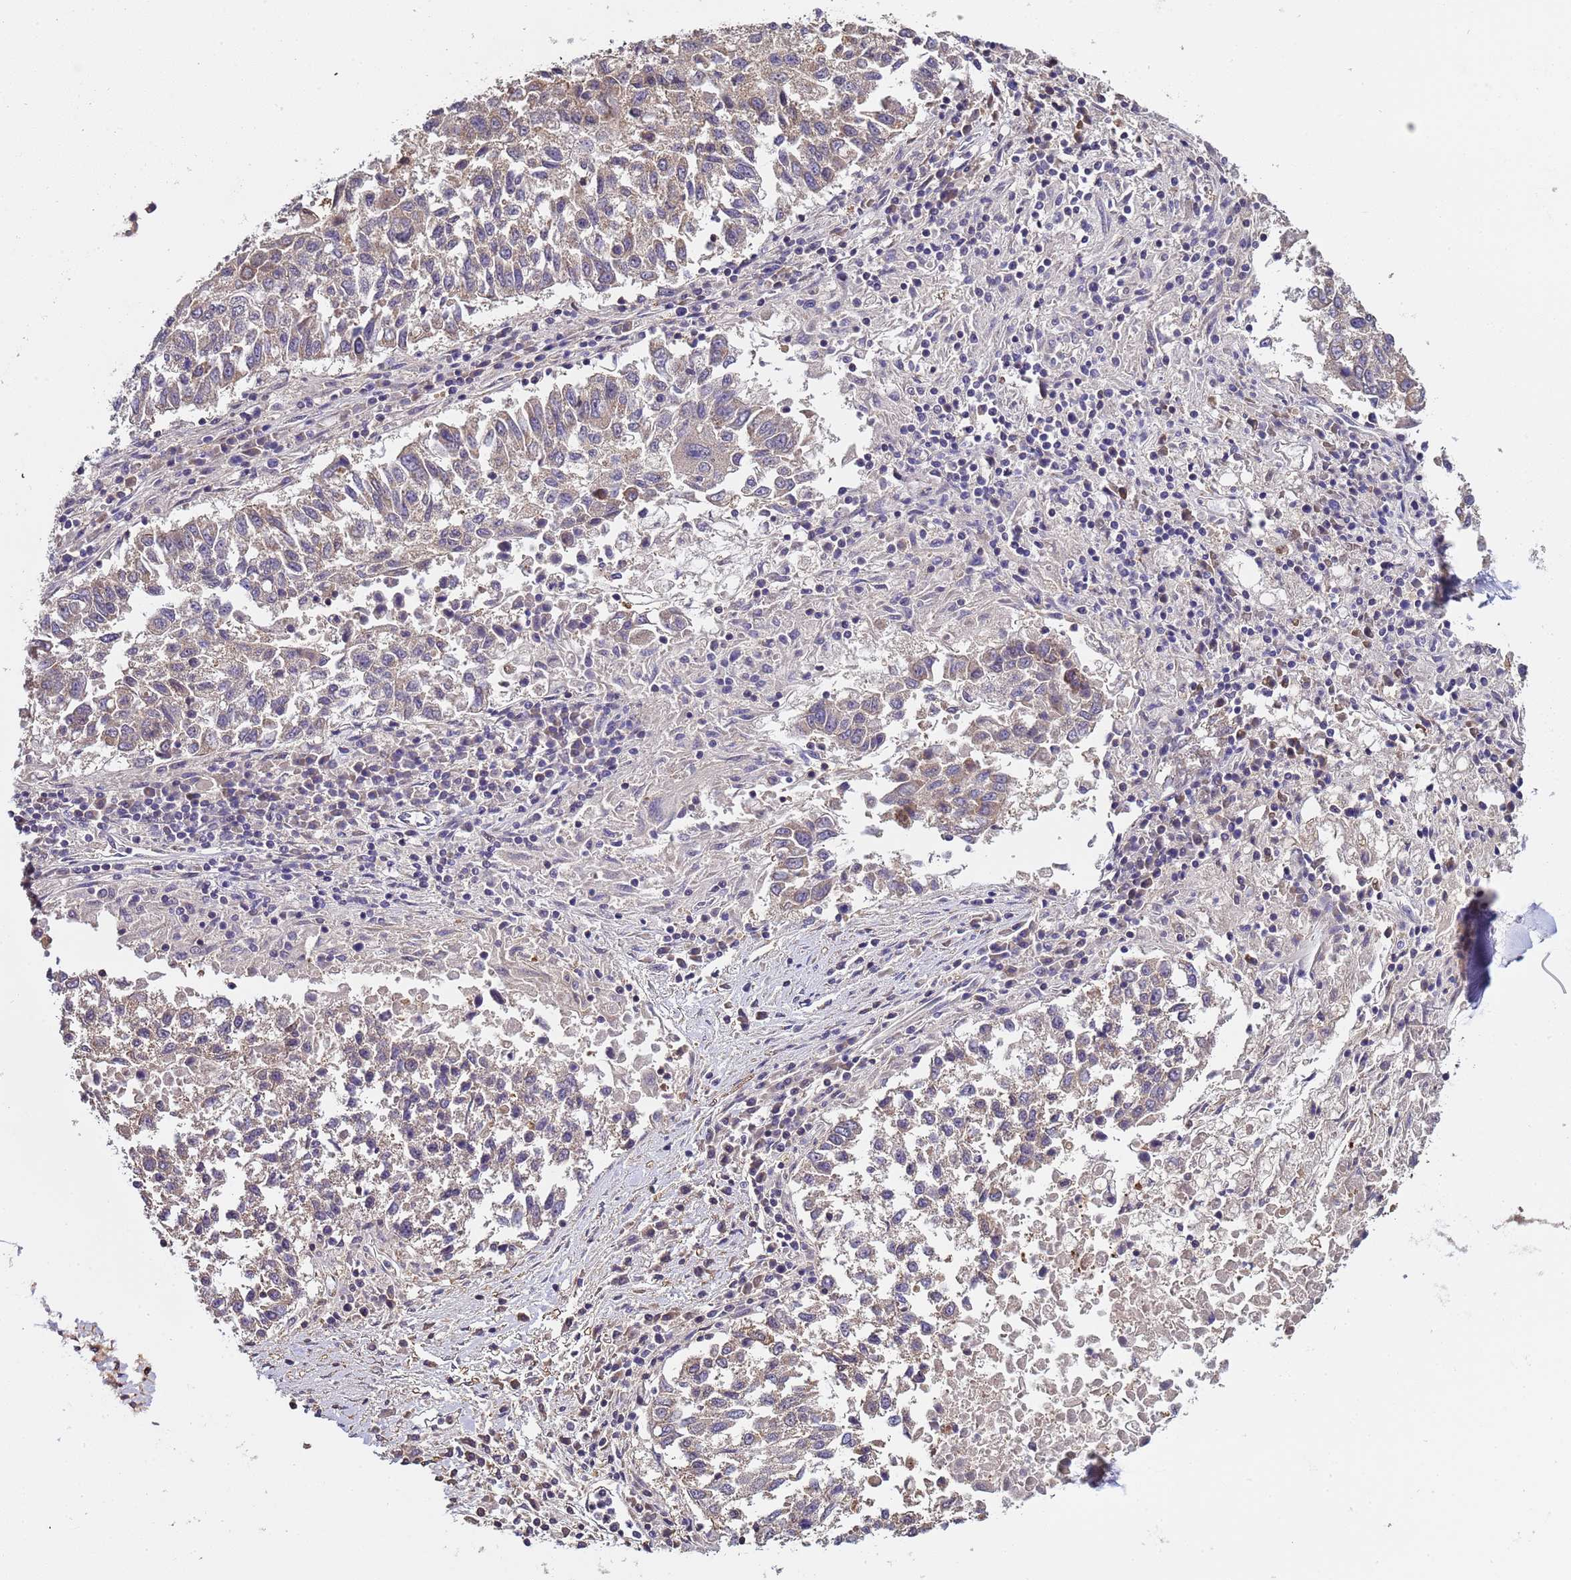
{"staining": {"intensity": "weak", "quantity": "<25%", "location": "cytoplasmic/membranous"}, "tissue": "lung cancer", "cell_type": "Tumor cells", "image_type": "cancer", "snomed": [{"axis": "morphology", "description": "Squamous cell carcinoma, NOS"}, {"axis": "topography", "description": "Lung"}], "caption": "DAB (3,3'-diaminobenzidine) immunohistochemical staining of human lung cancer (squamous cell carcinoma) displays no significant staining in tumor cells.", "gene": "ELMOD2", "patient": {"sex": "male", "age": 73}}